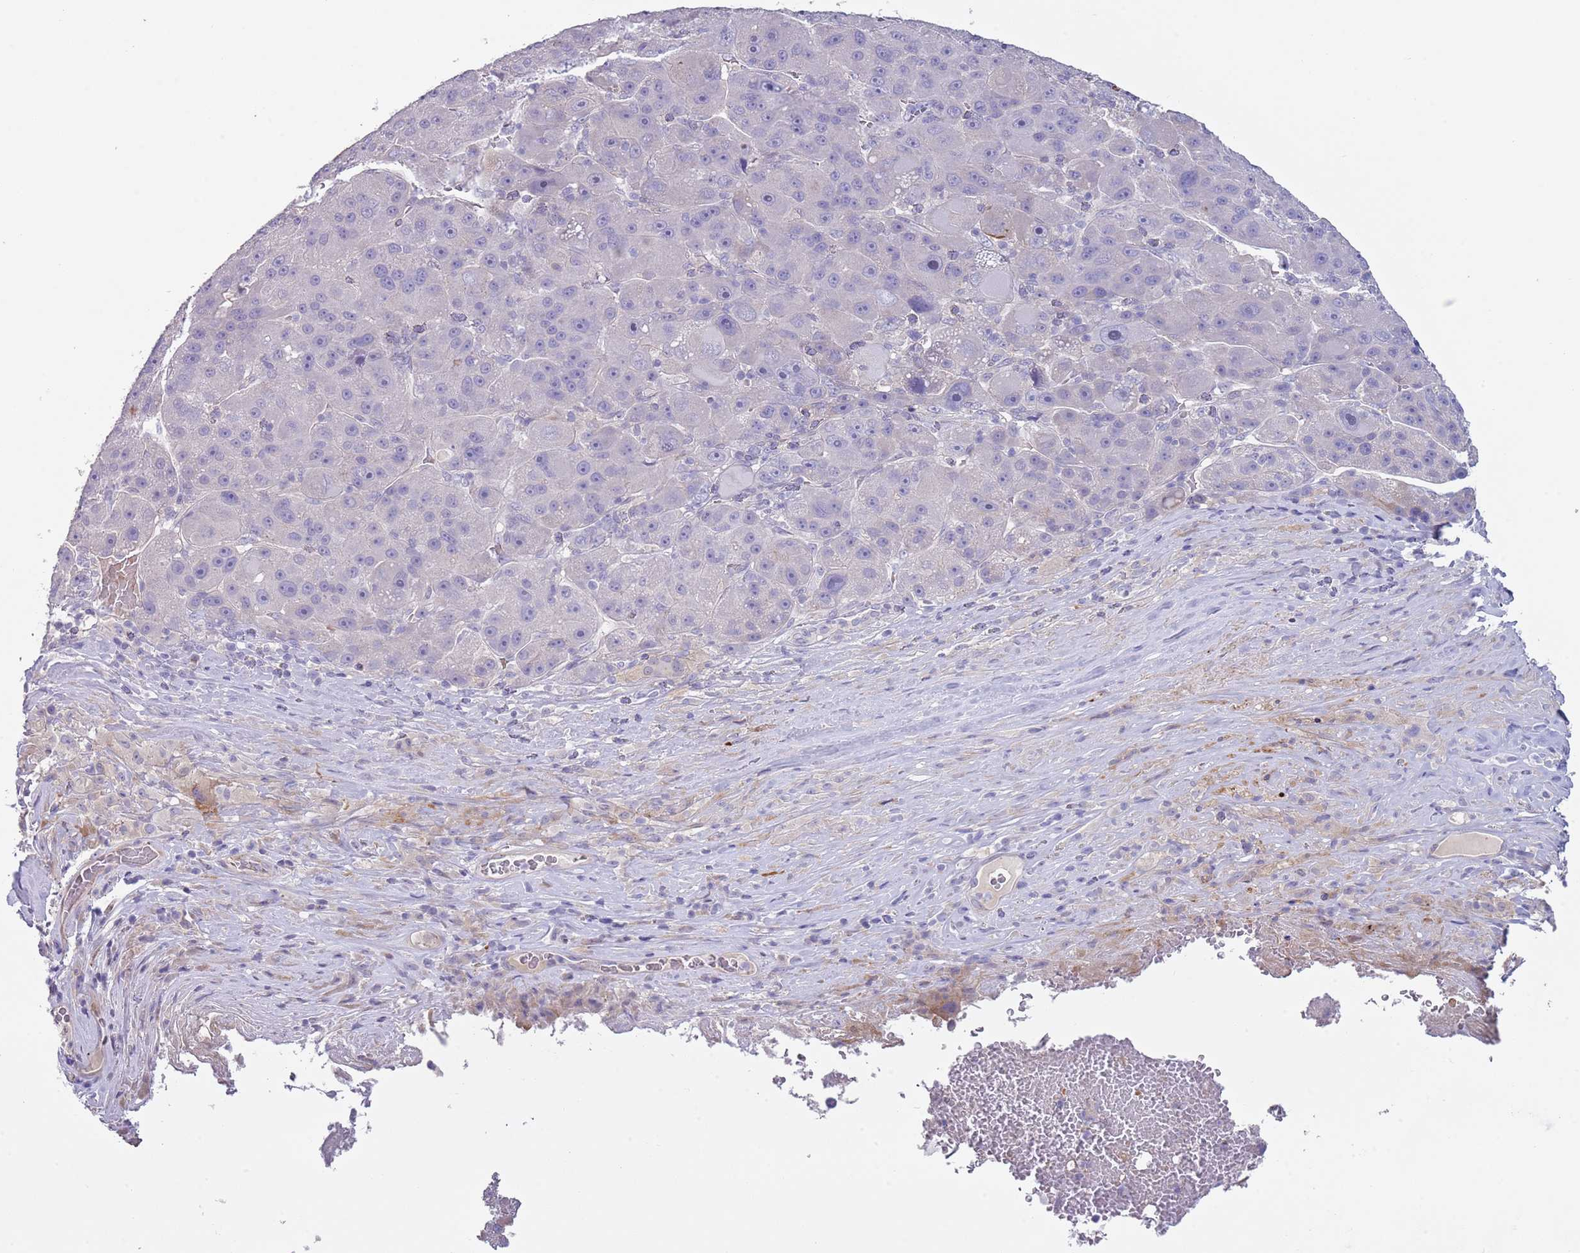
{"staining": {"intensity": "negative", "quantity": "none", "location": "none"}, "tissue": "liver cancer", "cell_type": "Tumor cells", "image_type": "cancer", "snomed": [{"axis": "morphology", "description": "Carcinoma, Hepatocellular, NOS"}, {"axis": "topography", "description": "Liver"}], "caption": "Tumor cells are negative for protein expression in human liver cancer.", "gene": "TINAGL1", "patient": {"sex": "male", "age": 76}}